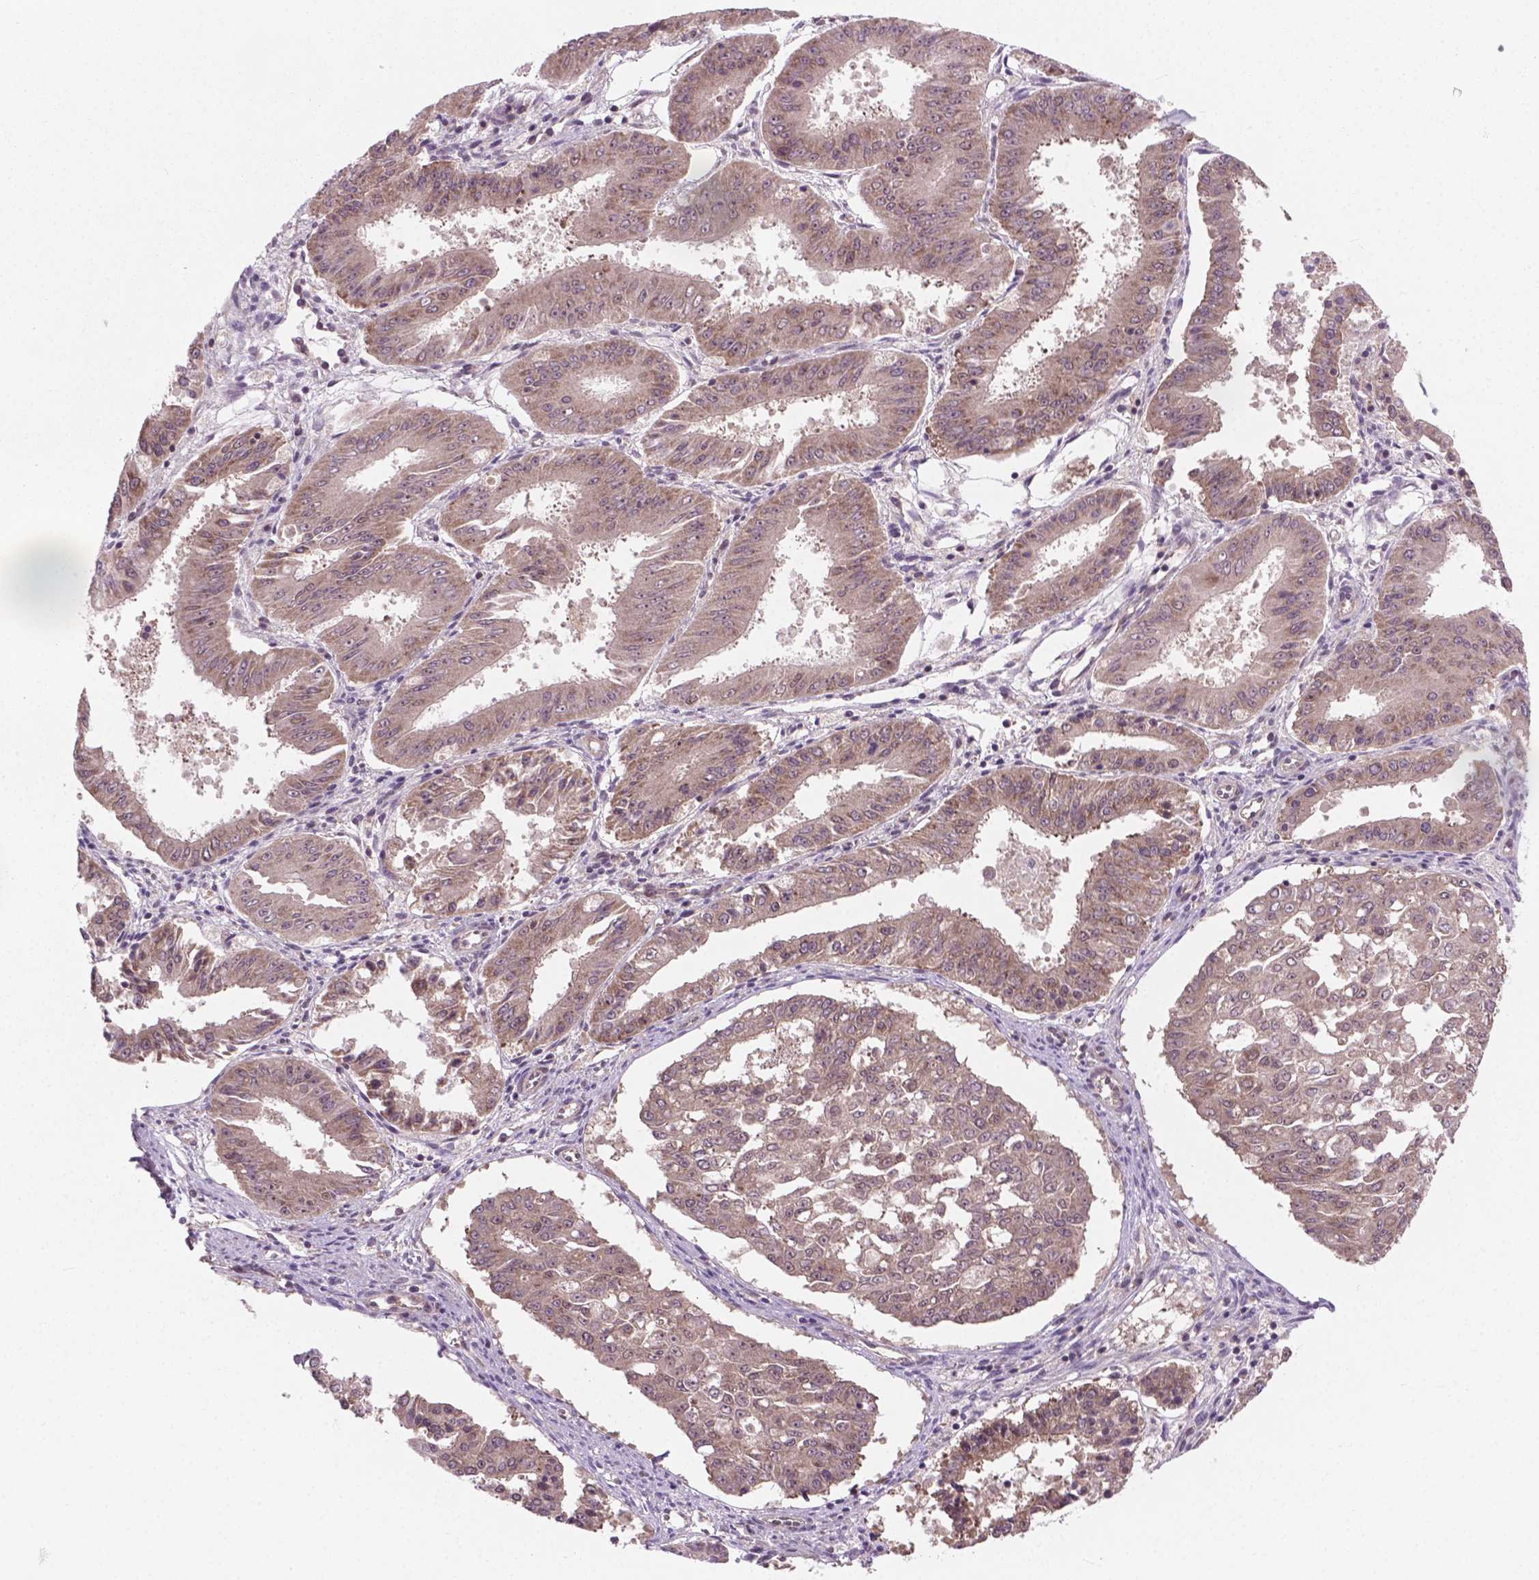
{"staining": {"intensity": "weak", "quantity": ">75%", "location": "cytoplasmic/membranous,nuclear"}, "tissue": "ovarian cancer", "cell_type": "Tumor cells", "image_type": "cancer", "snomed": [{"axis": "morphology", "description": "Carcinoma, endometroid"}, {"axis": "topography", "description": "Ovary"}], "caption": "Protein expression by immunohistochemistry demonstrates weak cytoplasmic/membranous and nuclear staining in about >75% of tumor cells in ovarian cancer (endometroid carcinoma).", "gene": "PHAX", "patient": {"sex": "female", "age": 42}}